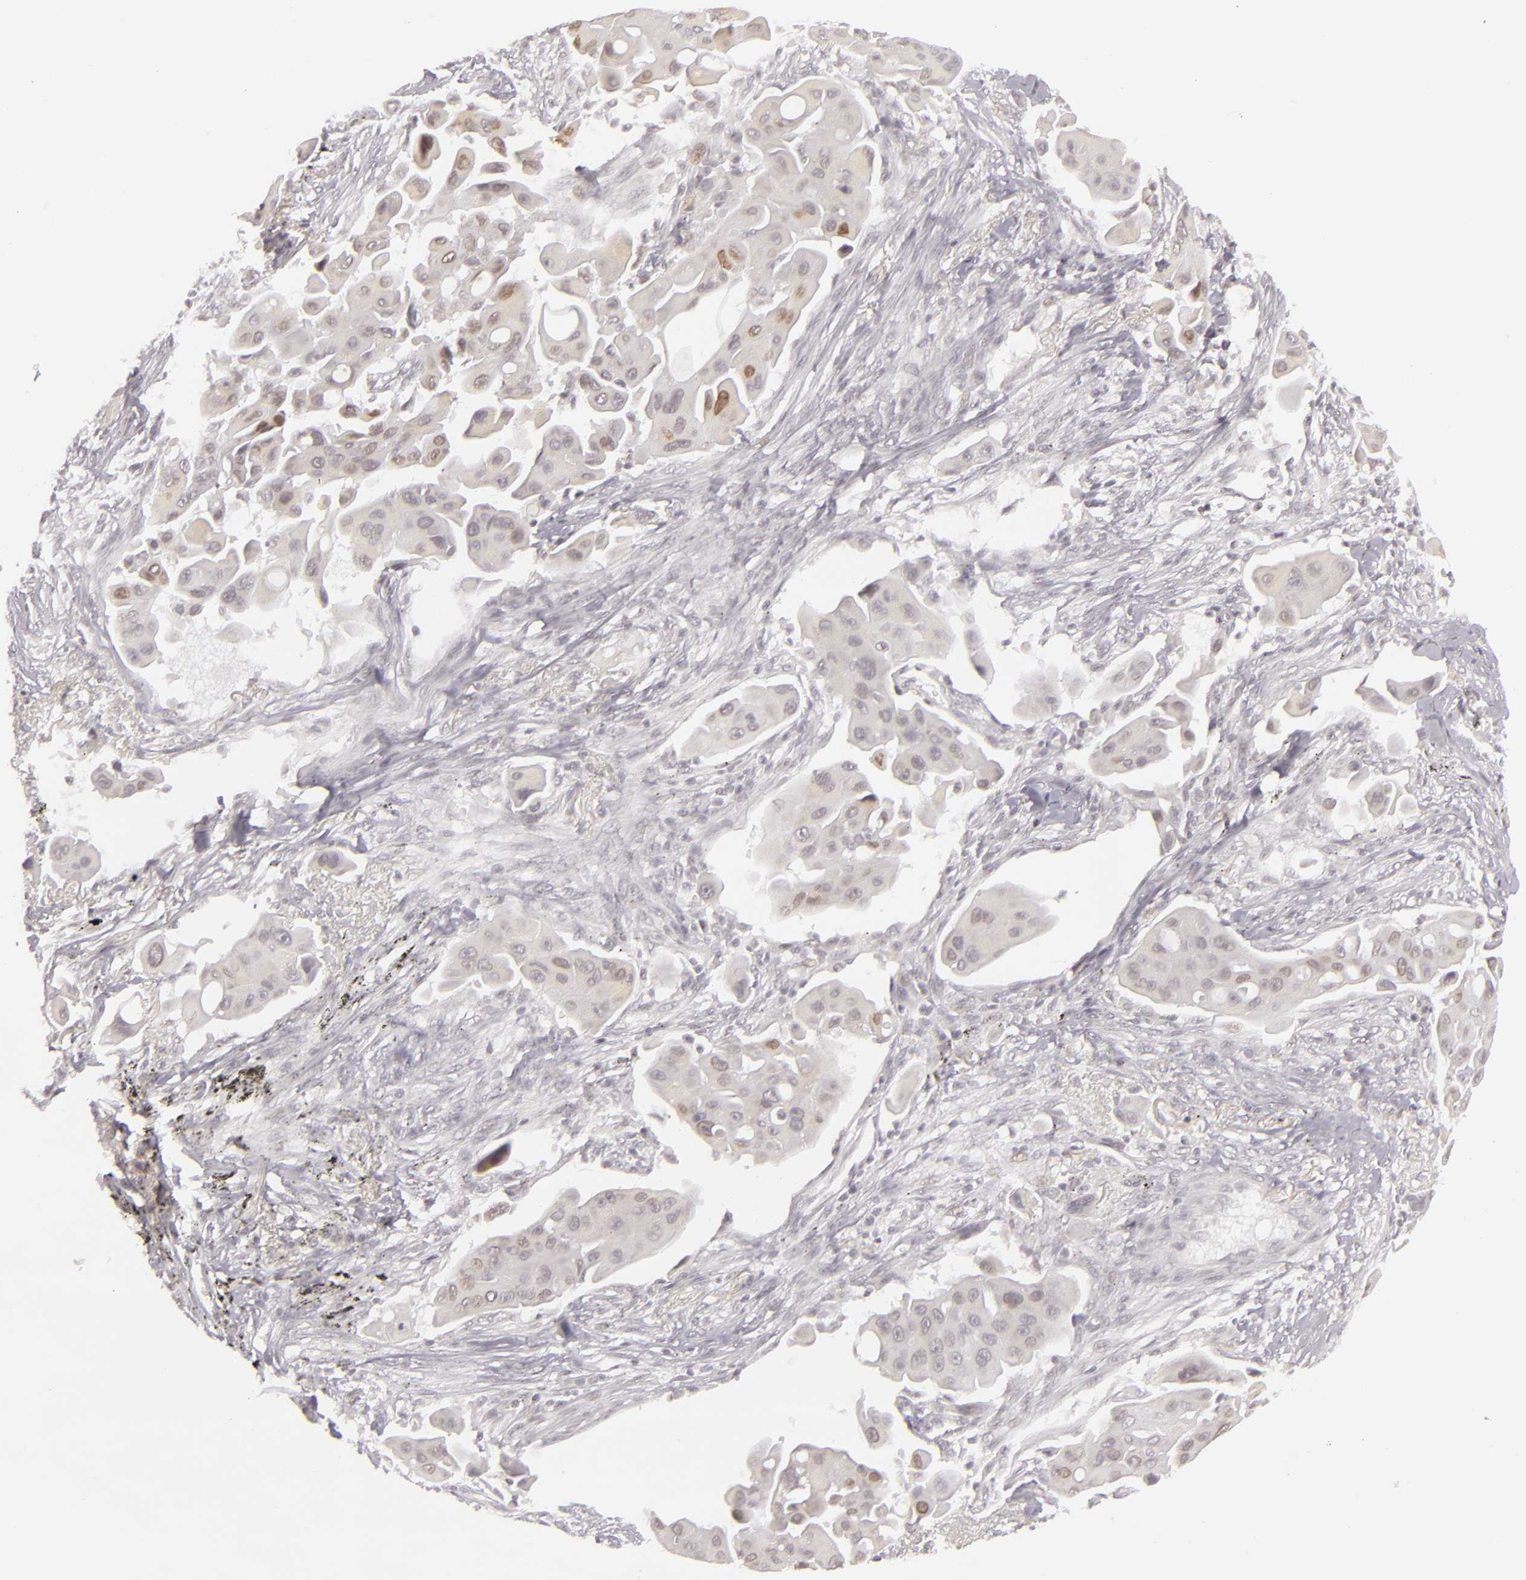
{"staining": {"intensity": "weak", "quantity": "<25%", "location": "nuclear"}, "tissue": "lung cancer", "cell_type": "Tumor cells", "image_type": "cancer", "snomed": [{"axis": "morphology", "description": "Adenocarcinoma, NOS"}, {"axis": "topography", "description": "Lung"}], "caption": "Protein analysis of adenocarcinoma (lung) demonstrates no significant positivity in tumor cells.", "gene": "SIX1", "patient": {"sex": "male", "age": 68}}